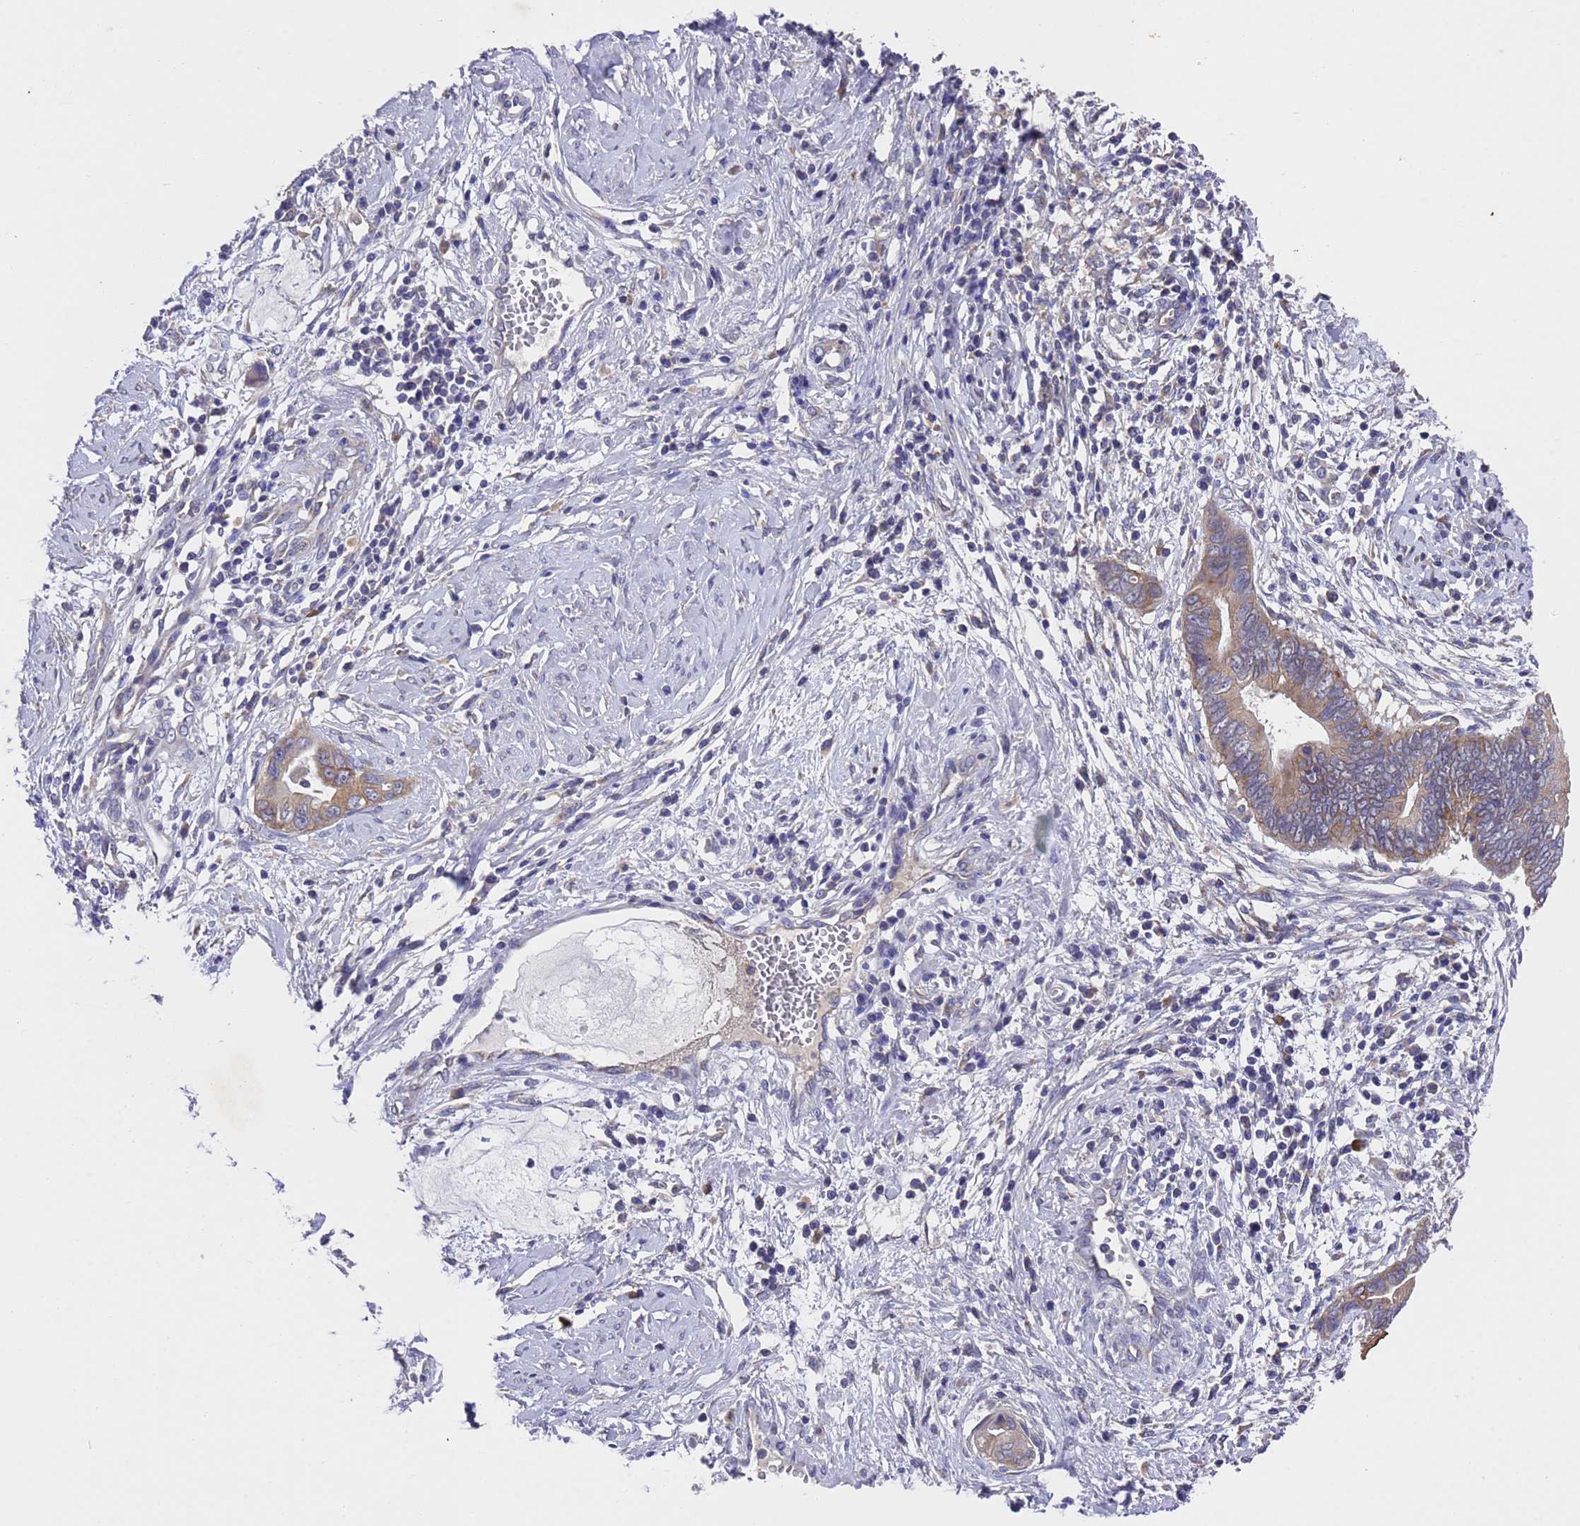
{"staining": {"intensity": "weak", "quantity": ">75%", "location": "cytoplasmic/membranous"}, "tissue": "cervical cancer", "cell_type": "Tumor cells", "image_type": "cancer", "snomed": [{"axis": "morphology", "description": "Adenocarcinoma, NOS"}, {"axis": "topography", "description": "Cervix"}], "caption": "Human cervical cancer stained with a protein marker shows weak staining in tumor cells.", "gene": "DCAF12L2", "patient": {"sex": "female", "age": 44}}